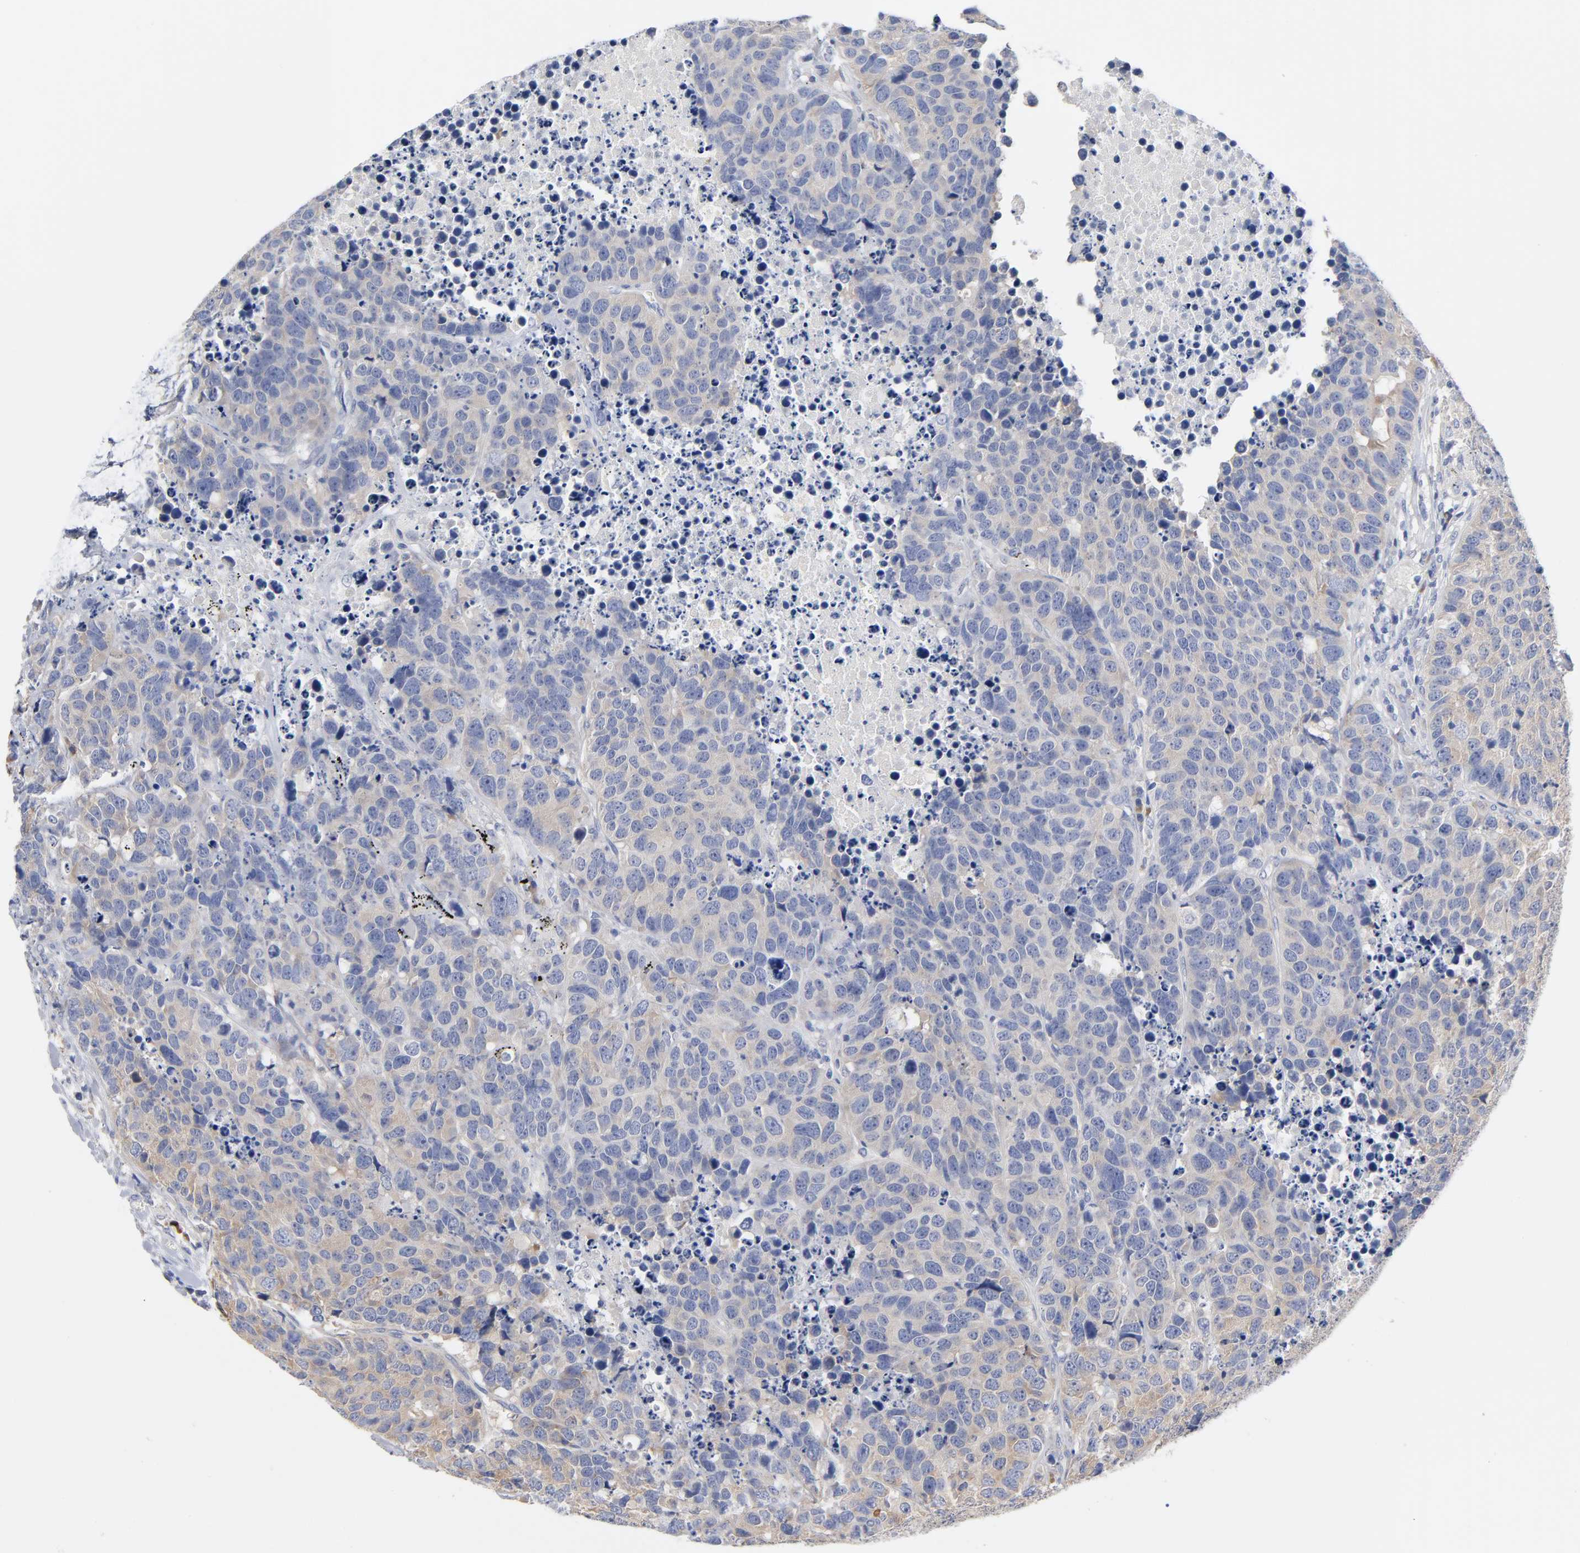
{"staining": {"intensity": "weak", "quantity": "25%-75%", "location": "cytoplasmic/membranous"}, "tissue": "carcinoid", "cell_type": "Tumor cells", "image_type": "cancer", "snomed": [{"axis": "morphology", "description": "Carcinoid, malignant, NOS"}, {"axis": "topography", "description": "Lung"}], "caption": "Weak cytoplasmic/membranous positivity is appreciated in about 25%-75% of tumor cells in carcinoid.", "gene": "RPS29", "patient": {"sex": "male", "age": 60}}